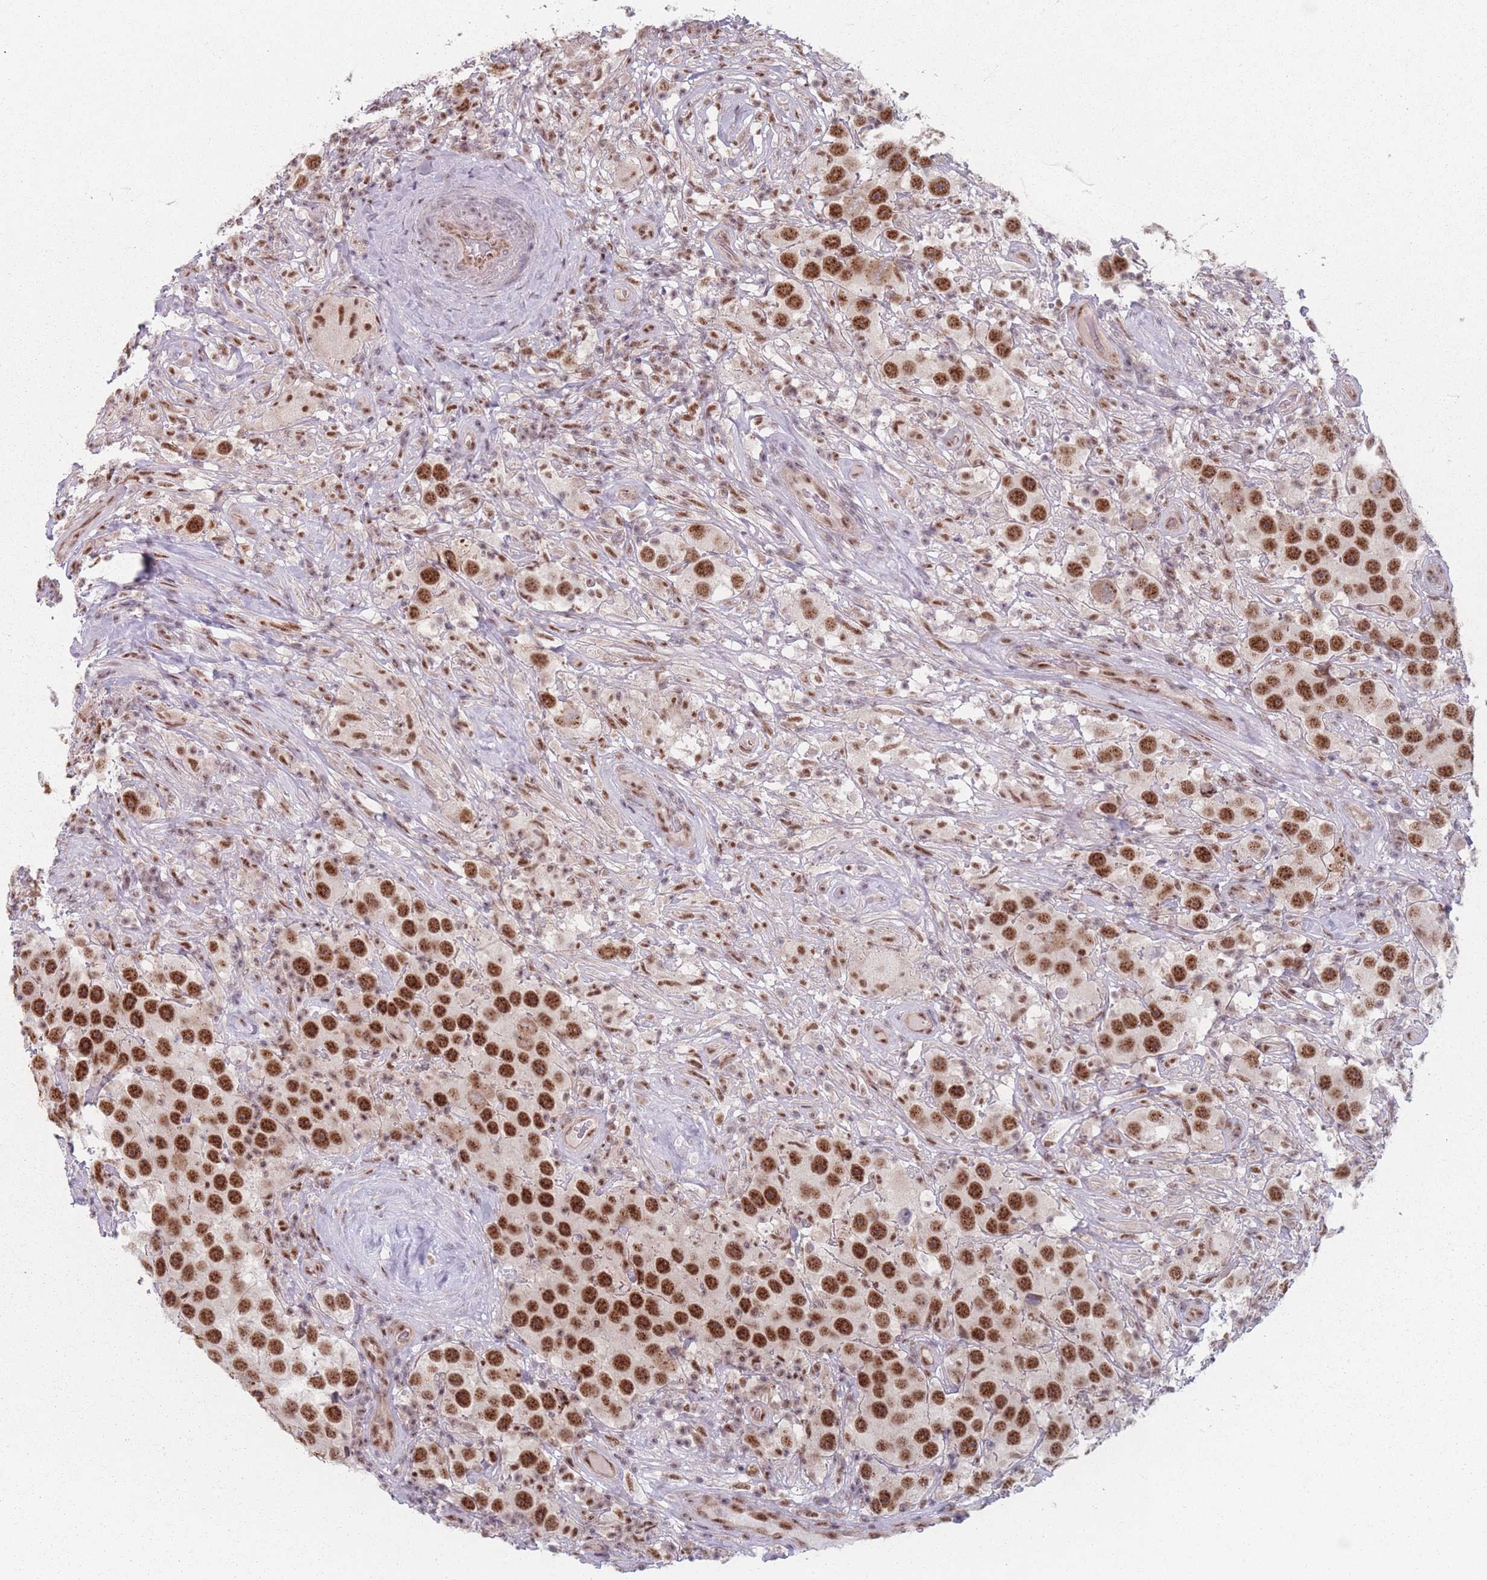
{"staining": {"intensity": "strong", "quantity": ">75%", "location": "nuclear"}, "tissue": "testis cancer", "cell_type": "Tumor cells", "image_type": "cancer", "snomed": [{"axis": "morphology", "description": "Seminoma, NOS"}, {"axis": "topography", "description": "Testis"}], "caption": "Testis cancer (seminoma) stained with a brown dye reveals strong nuclear positive staining in about >75% of tumor cells.", "gene": "ZC3H14", "patient": {"sex": "male", "age": 49}}